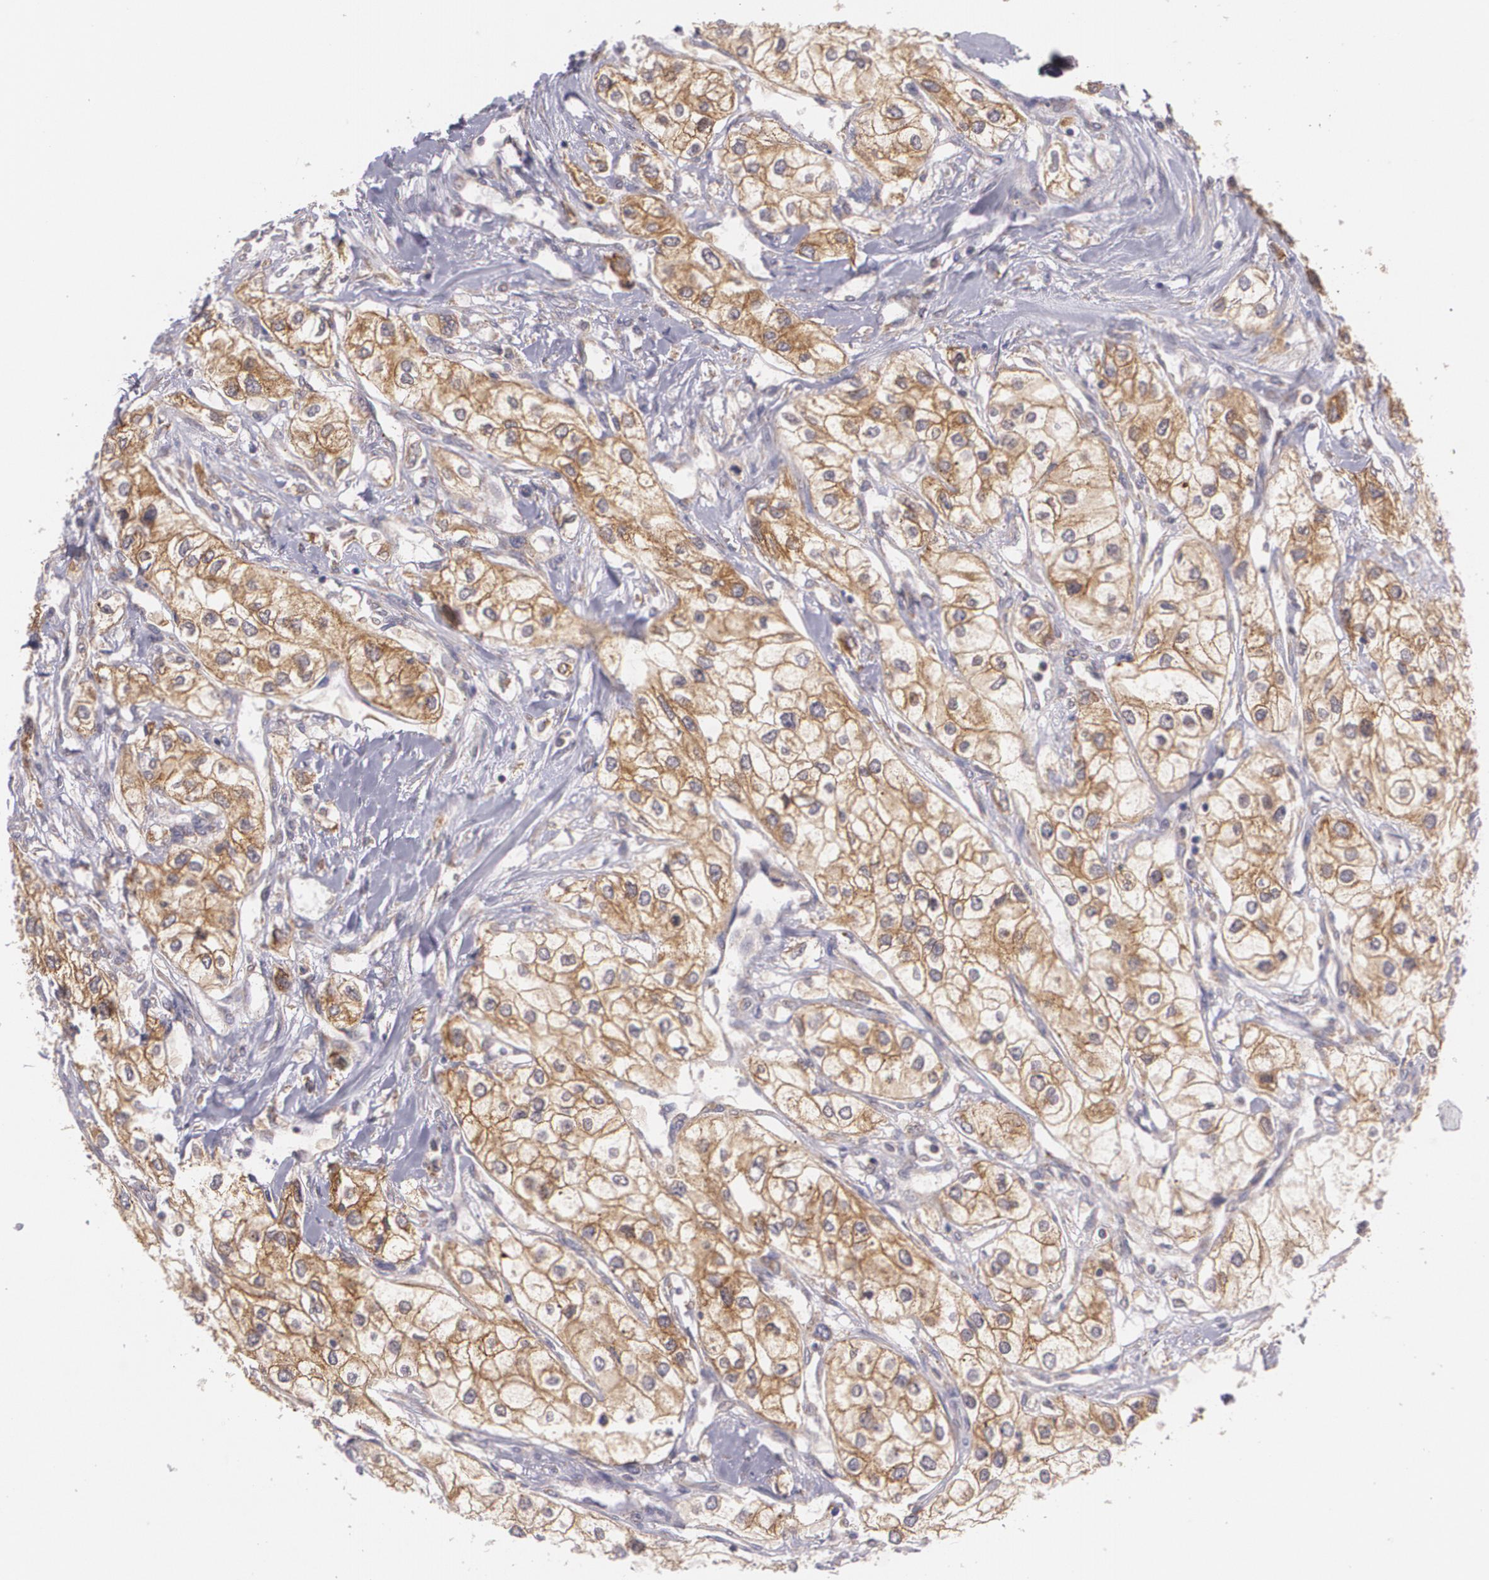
{"staining": {"intensity": "moderate", "quantity": ">75%", "location": "cytoplasmic/membranous"}, "tissue": "renal cancer", "cell_type": "Tumor cells", "image_type": "cancer", "snomed": [{"axis": "morphology", "description": "Adenocarcinoma, NOS"}, {"axis": "topography", "description": "Kidney"}], "caption": "Immunohistochemistry photomicrograph of renal adenocarcinoma stained for a protein (brown), which demonstrates medium levels of moderate cytoplasmic/membranous positivity in approximately >75% of tumor cells.", "gene": "CCL17", "patient": {"sex": "male", "age": 57}}